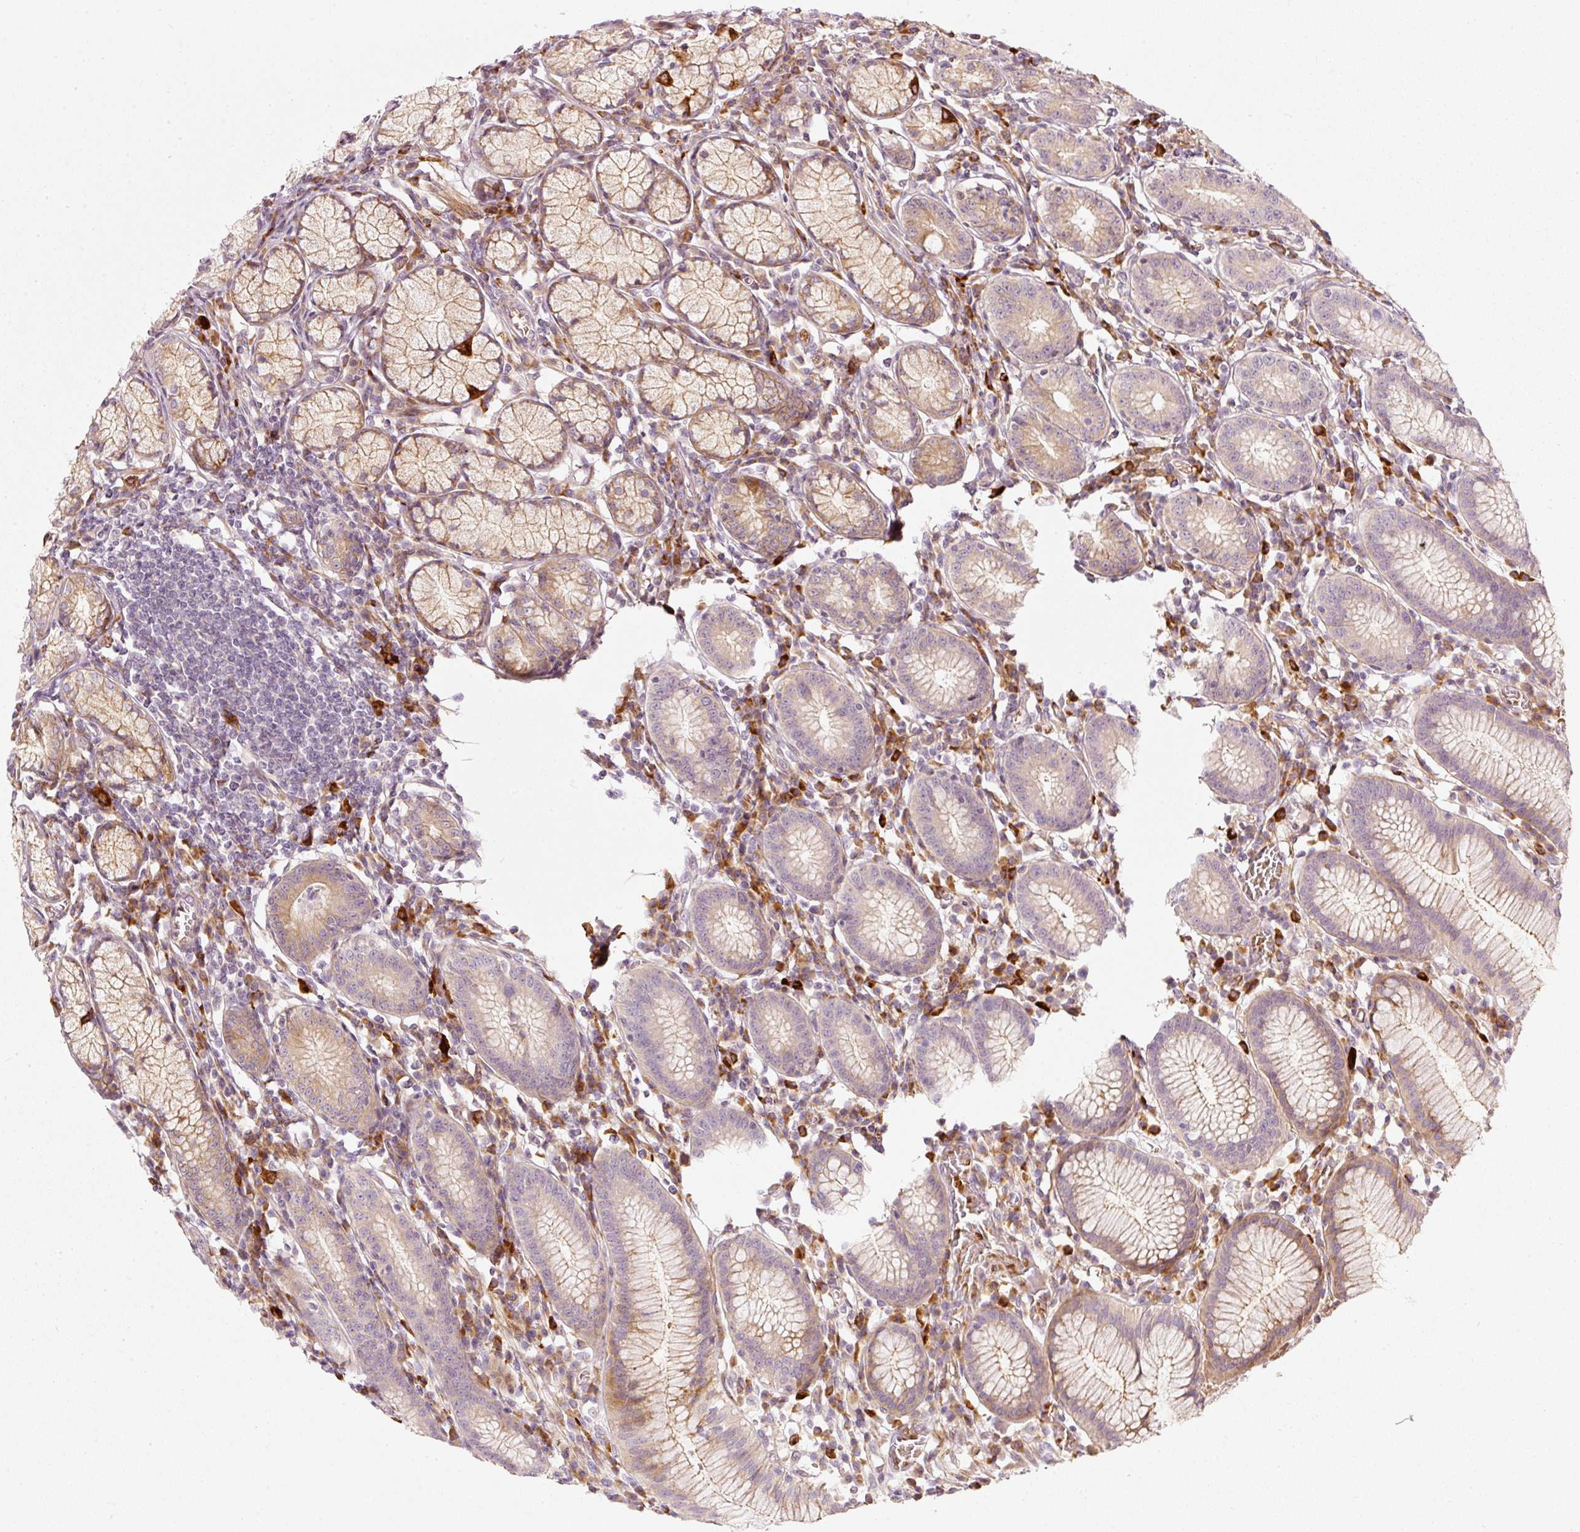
{"staining": {"intensity": "strong", "quantity": "25%-75%", "location": "cytoplasmic/membranous"}, "tissue": "stomach", "cell_type": "Glandular cells", "image_type": "normal", "snomed": [{"axis": "morphology", "description": "Normal tissue, NOS"}, {"axis": "topography", "description": "Stomach"}], "caption": "A photomicrograph of human stomach stained for a protein shows strong cytoplasmic/membranous brown staining in glandular cells.", "gene": "KCNQ1", "patient": {"sex": "male", "age": 55}}